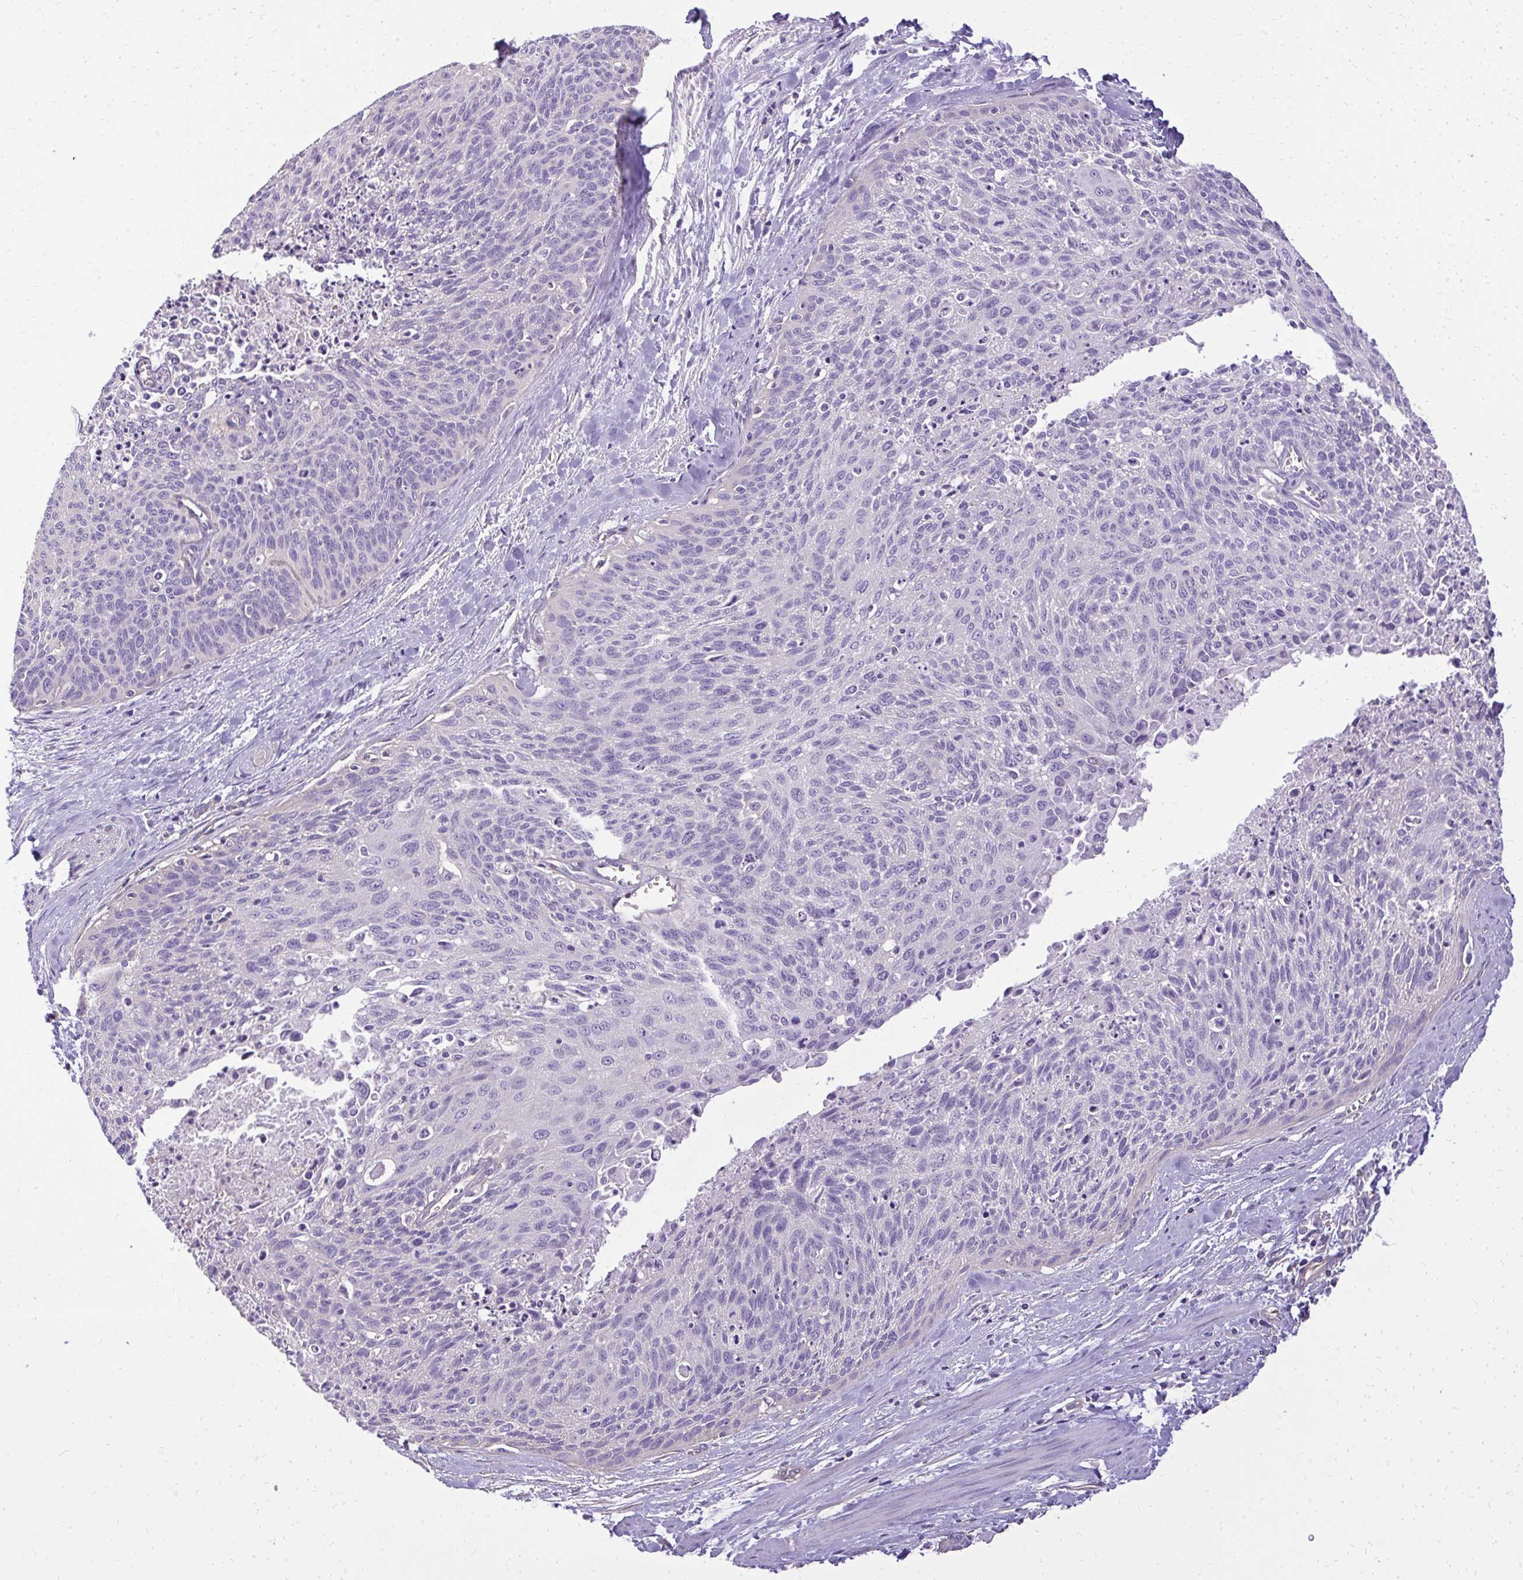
{"staining": {"intensity": "negative", "quantity": "none", "location": "none"}, "tissue": "cervical cancer", "cell_type": "Tumor cells", "image_type": "cancer", "snomed": [{"axis": "morphology", "description": "Squamous cell carcinoma, NOS"}, {"axis": "topography", "description": "Cervix"}], "caption": "Photomicrograph shows no significant protein expression in tumor cells of cervical cancer (squamous cell carcinoma).", "gene": "RUNDC3B", "patient": {"sex": "female", "age": 55}}